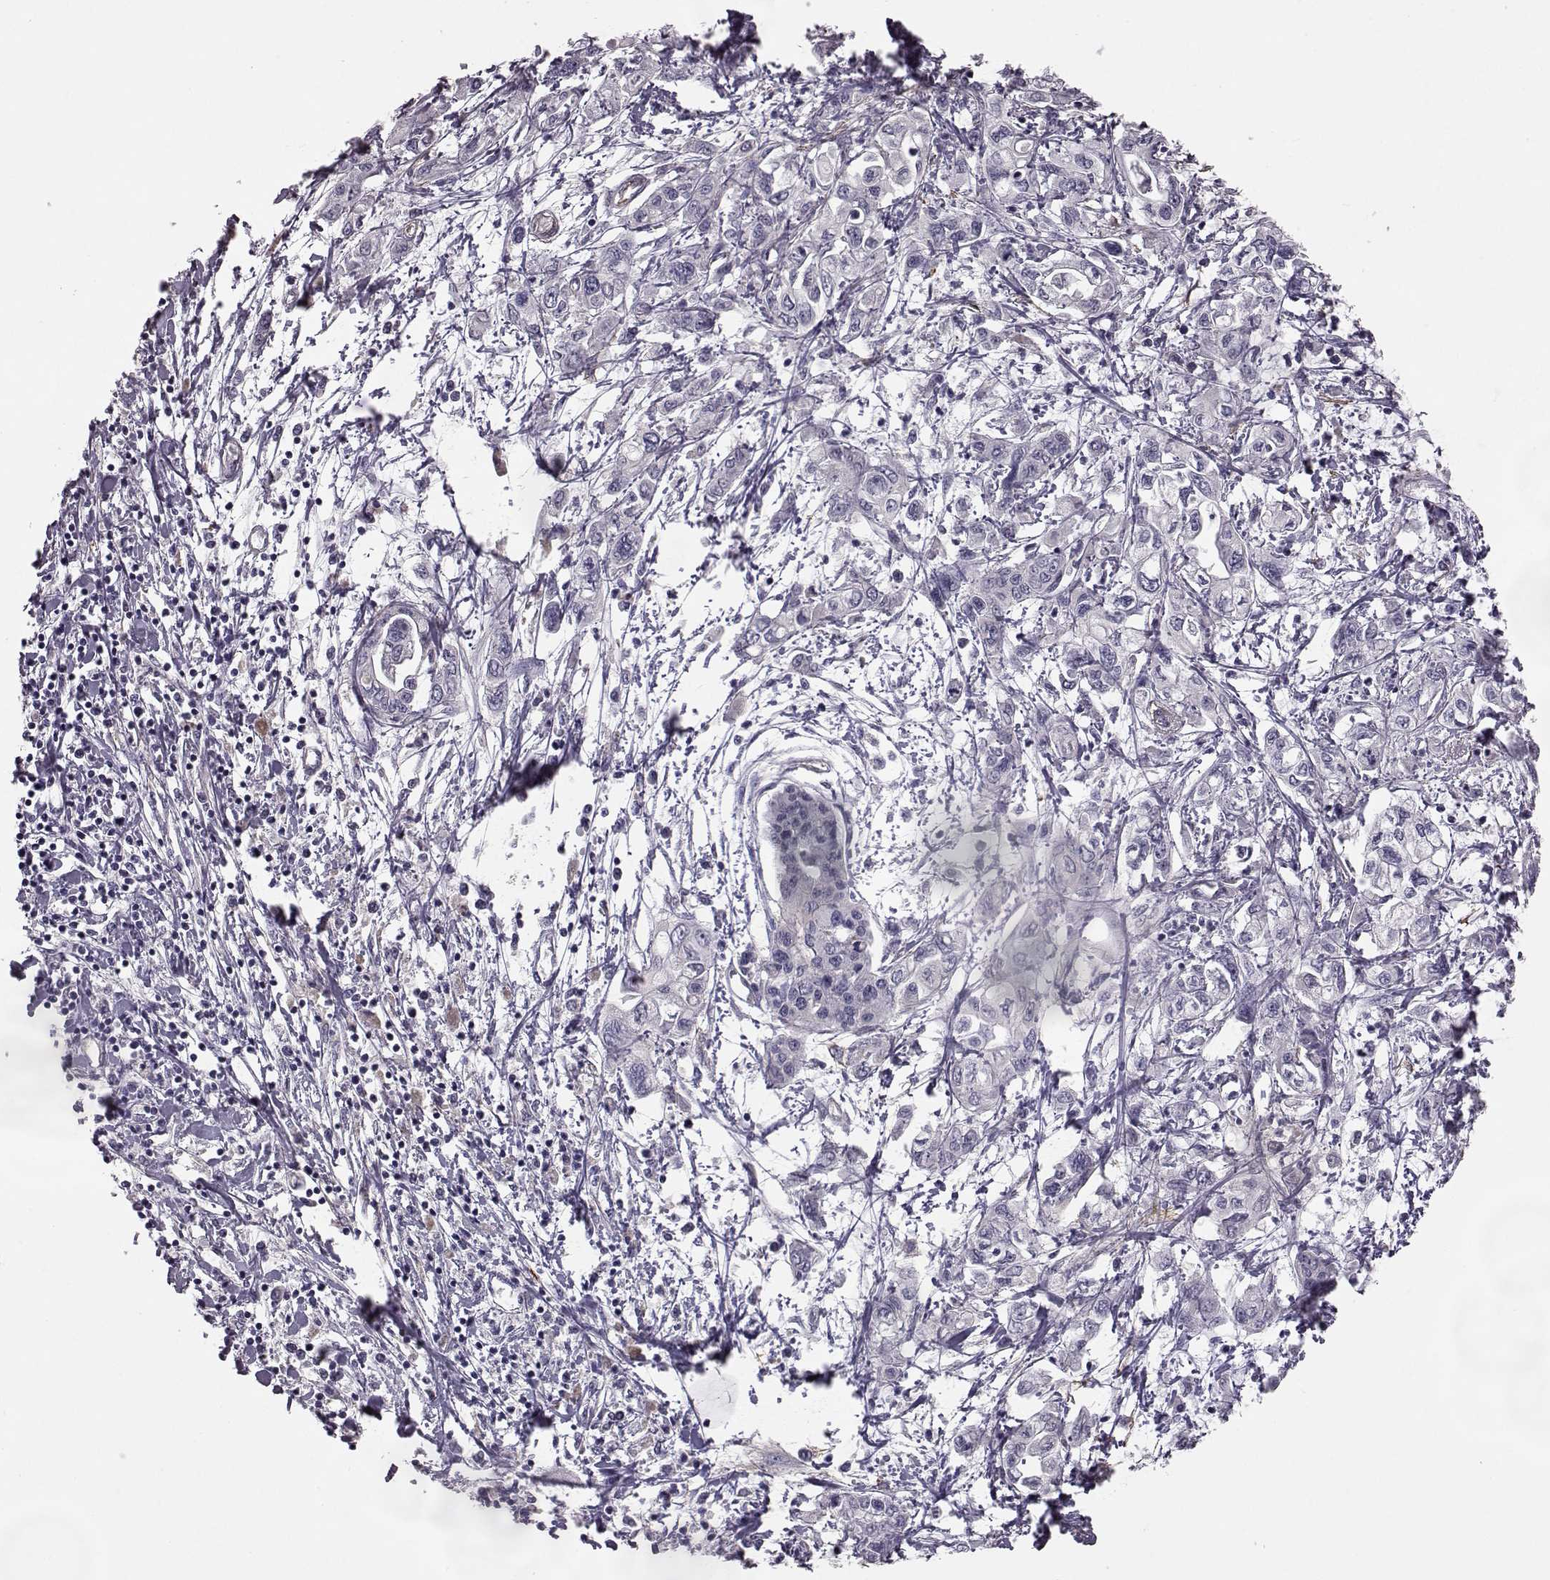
{"staining": {"intensity": "negative", "quantity": "none", "location": "none"}, "tissue": "pancreatic cancer", "cell_type": "Tumor cells", "image_type": "cancer", "snomed": [{"axis": "morphology", "description": "Adenocarcinoma, NOS"}, {"axis": "topography", "description": "Pancreas"}], "caption": "Tumor cells are negative for brown protein staining in pancreatic adenocarcinoma.", "gene": "KRT85", "patient": {"sex": "male", "age": 54}}